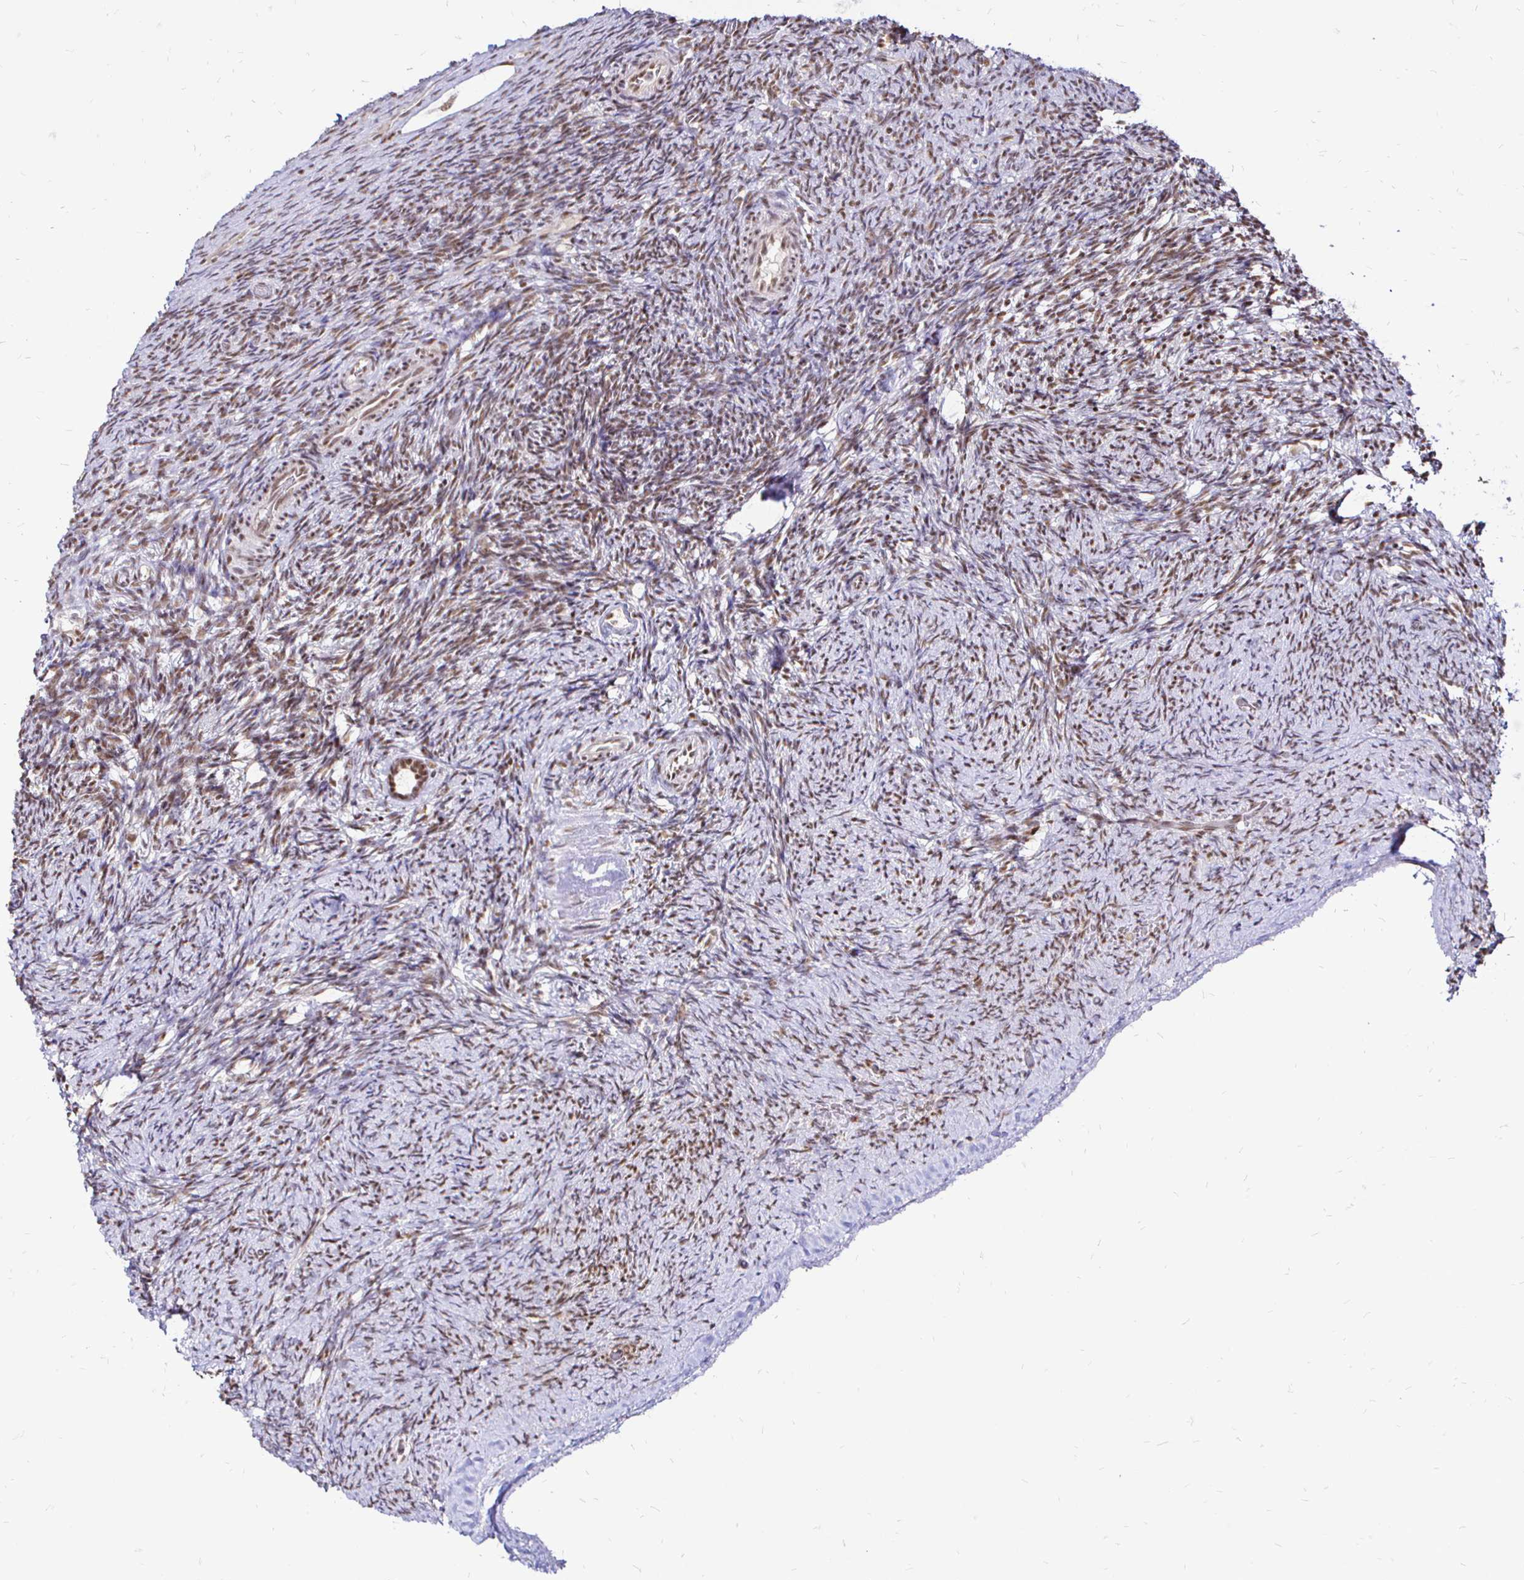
{"staining": {"intensity": "moderate", "quantity": "25%-75%", "location": "nuclear"}, "tissue": "ovary", "cell_type": "Ovarian stroma cells", "image_type": "normal", "snomed": [{"axis": "morphology", "description": "Normal tissue, NOS"}, {"axis": "topography", "description": "Ovary"}], "caption": "Benign ovary was stained to show a protein in brown. There is medium levels of moderate nuclear expression in approximately 25%-75% of ovarian stroma cells.", "gene": "SIN3A", "patient": {"sex": "female", "age": 34}}